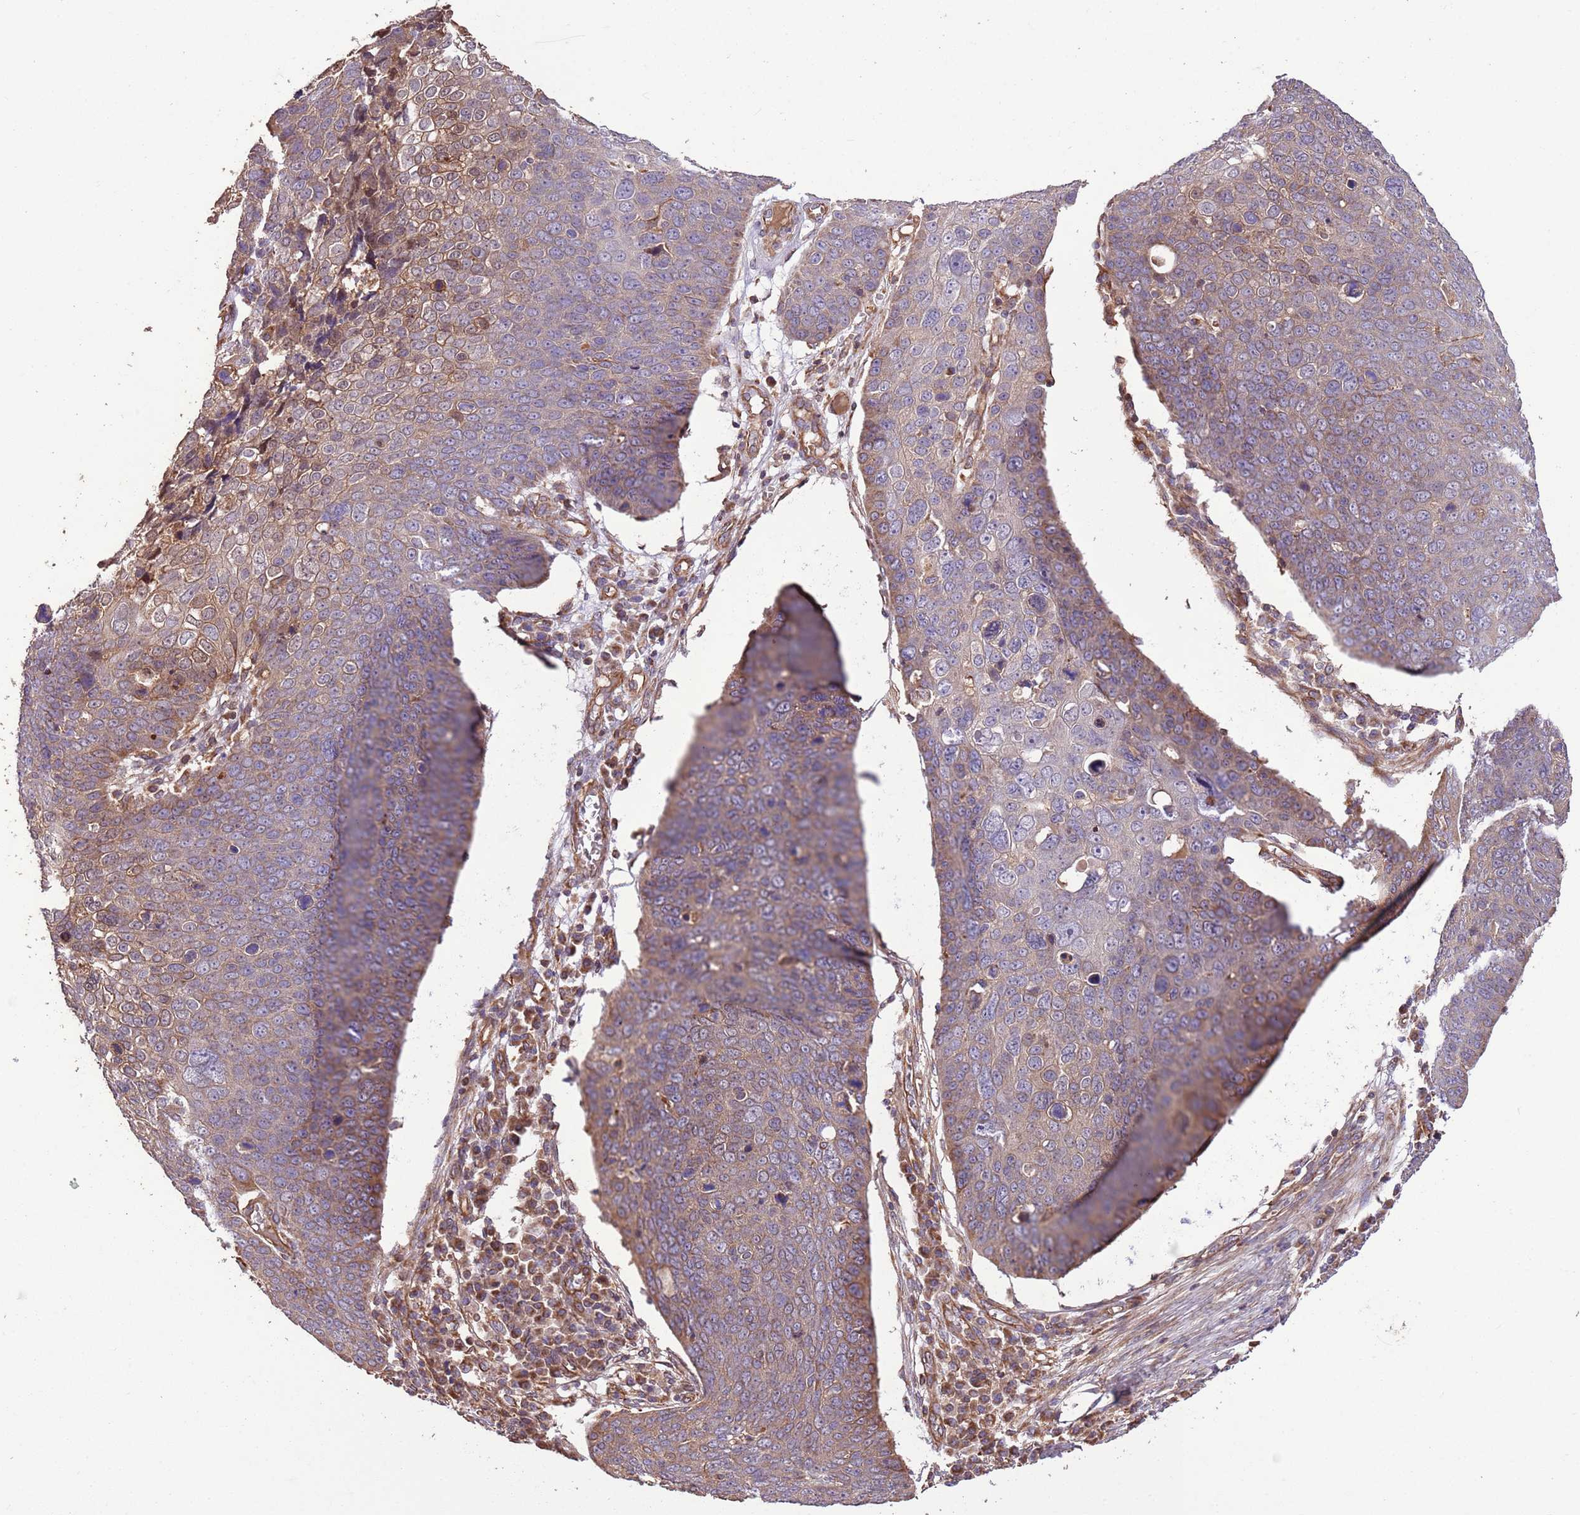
{"staining": {"intensity": "weak", "quantity": "25%-75%", "location": "cytoplasmic/membranous"}, "tissue": "skin cancer", "cell_type": "Tumor cells", "image_type": "cancer", "snomed": [{"axis": "morphology", "description": "Squamous cell carcinoma, NOS"}, {"axis": "topography", "description": "Skin"}], "caption": "Immunohistochemistry (IHC) of human skin cancer exhibits low levels of weak cytoplasmic/membranous positivity in about 25%-75% of tumor cells.", "gene": "FAM89B", "patient": {"sex": "male", "age": 71}}